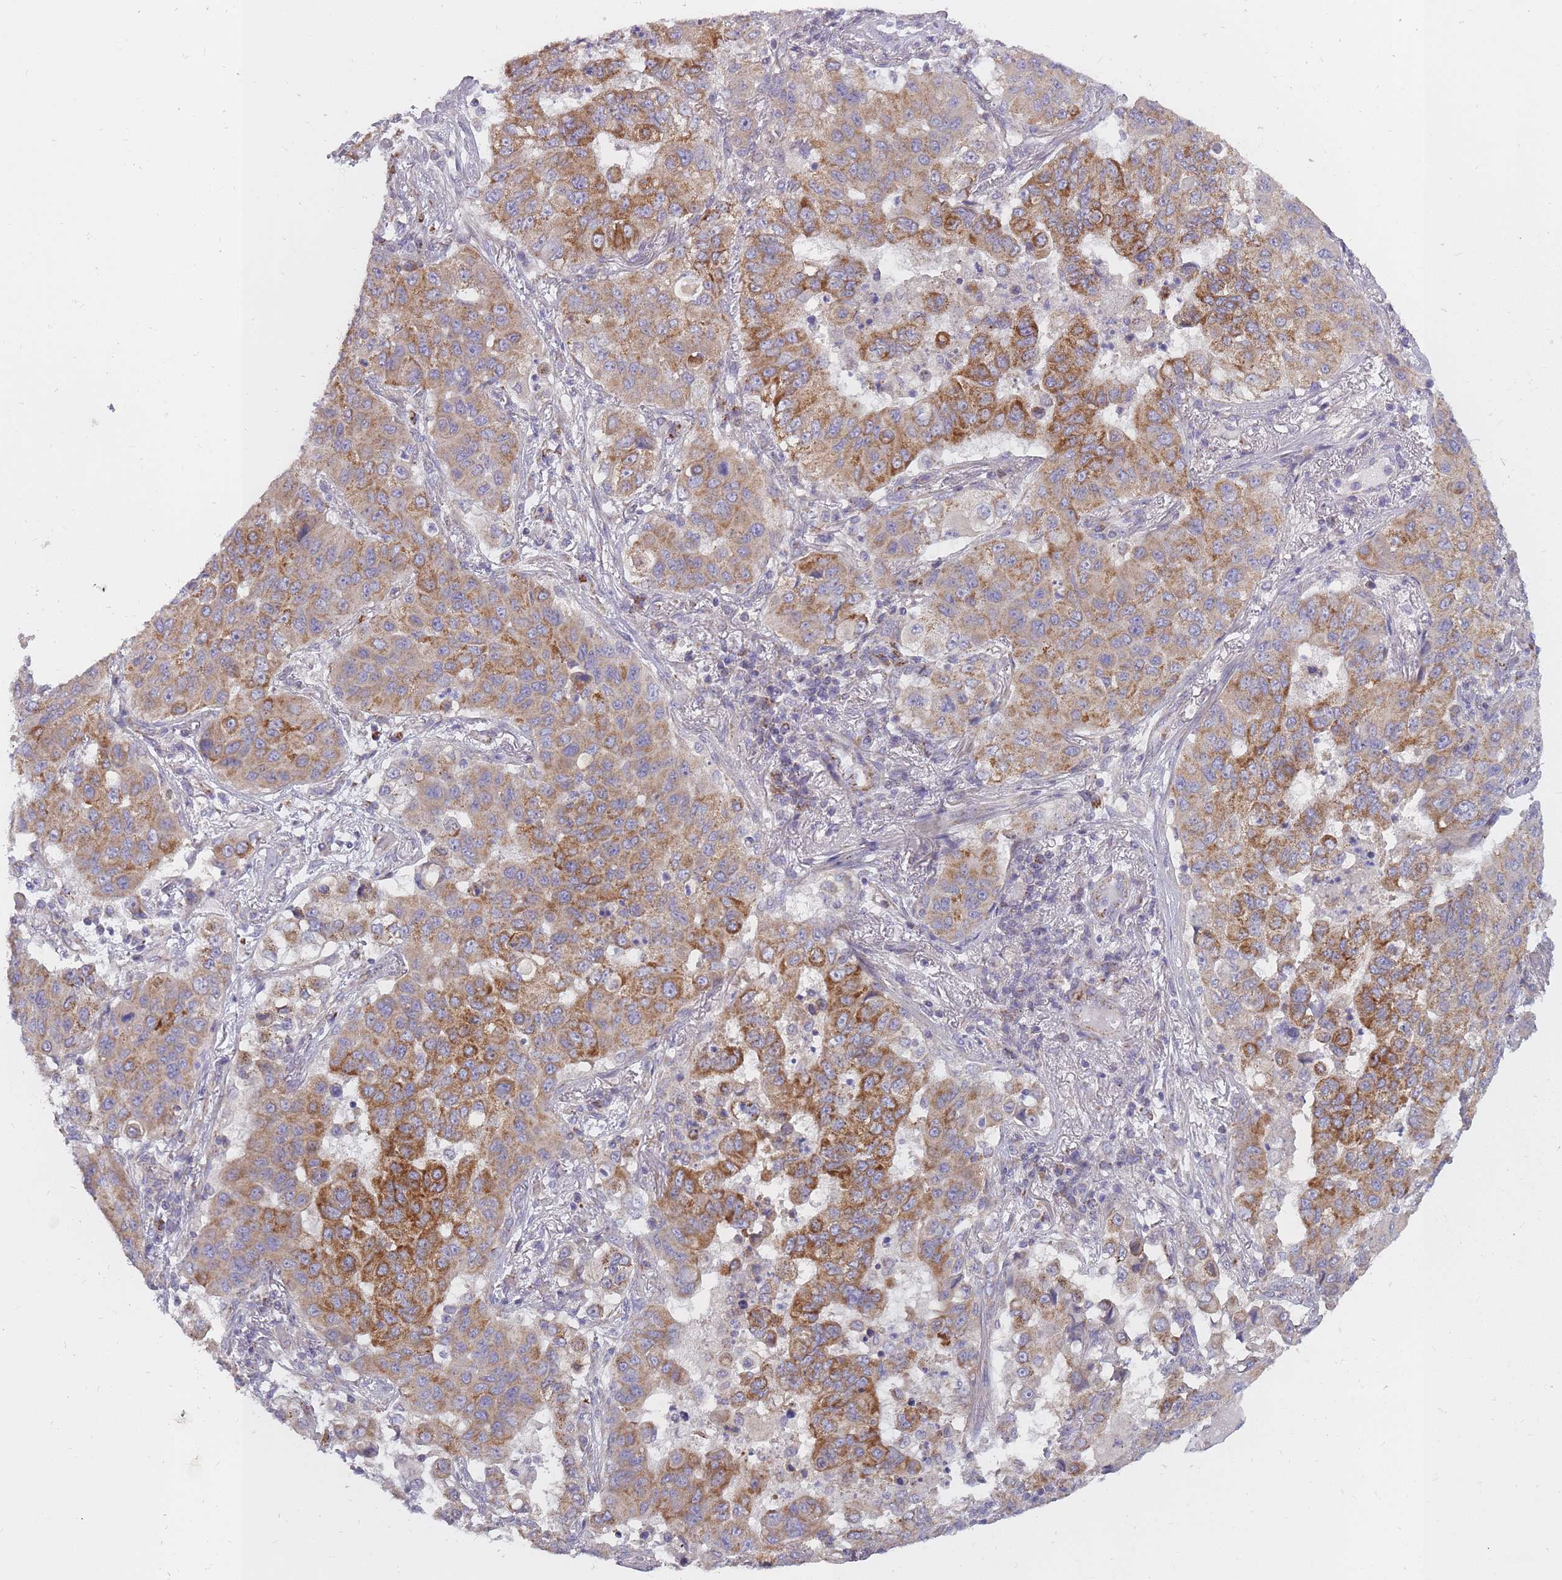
{"staining": {"intensity": "moderate", "quantity": ">75%", "location": "cytoplasmic/membranous"}, "tissue": "lung cancer", "cell_type": "Tumor cells", "image_type": "cancer", "snomed": [{"axis": "morphology", "description": "Squamous cell carcinoma, NOS"}, {"axis": "topography", "description": "Lung"}], "caption": "Immunohistochemical staining of lung cancer displays medium levels of moderate cytoplasmic/membranous expression in approximately >75% of tumor cells.", "gene": "ALKBH4", "patient": {"sex": "male", "age": 74}}